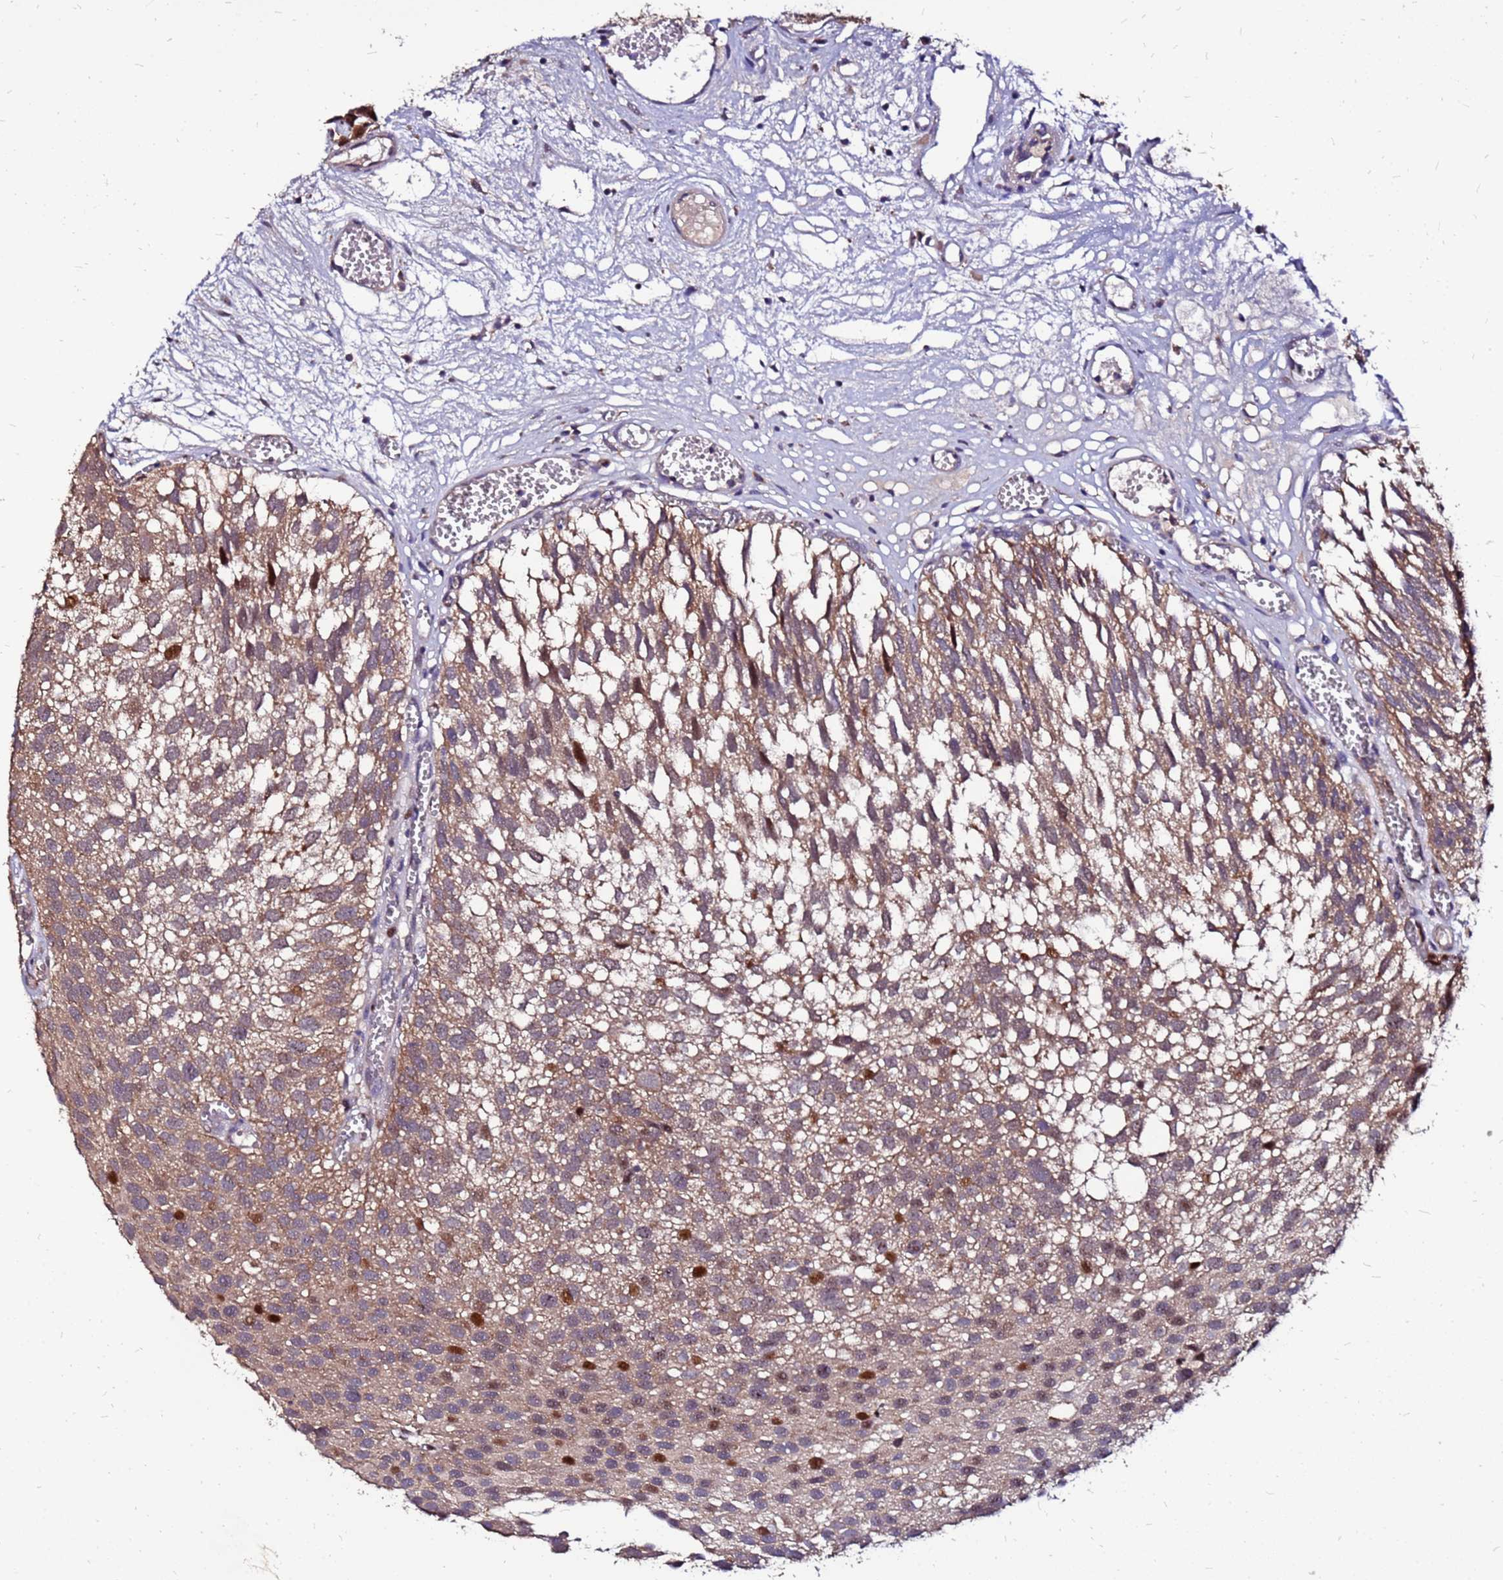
{"staining": {"intensity": "strong", "quantity": "<25%", "location": "cytoplasmic/membranous,nuclear"}, "tissue": "urothelial cancer", "cell_type": "Tumor cells", "image_type": "cancer", "snomed": [{"axis": "morphology", "description": "Urothelial carcinoma, Low grade"}, {"axis": "topography", "description": "Urinary bladder"}], "caption": "Strong cytoplasmic/membranous and nuclear protein expression is appreciated in about <25% of tumor cells in low-grade urothelial carcinoma.", "gene": "ARHGEF5", "patient": {"sex": "male", "age": 88}}